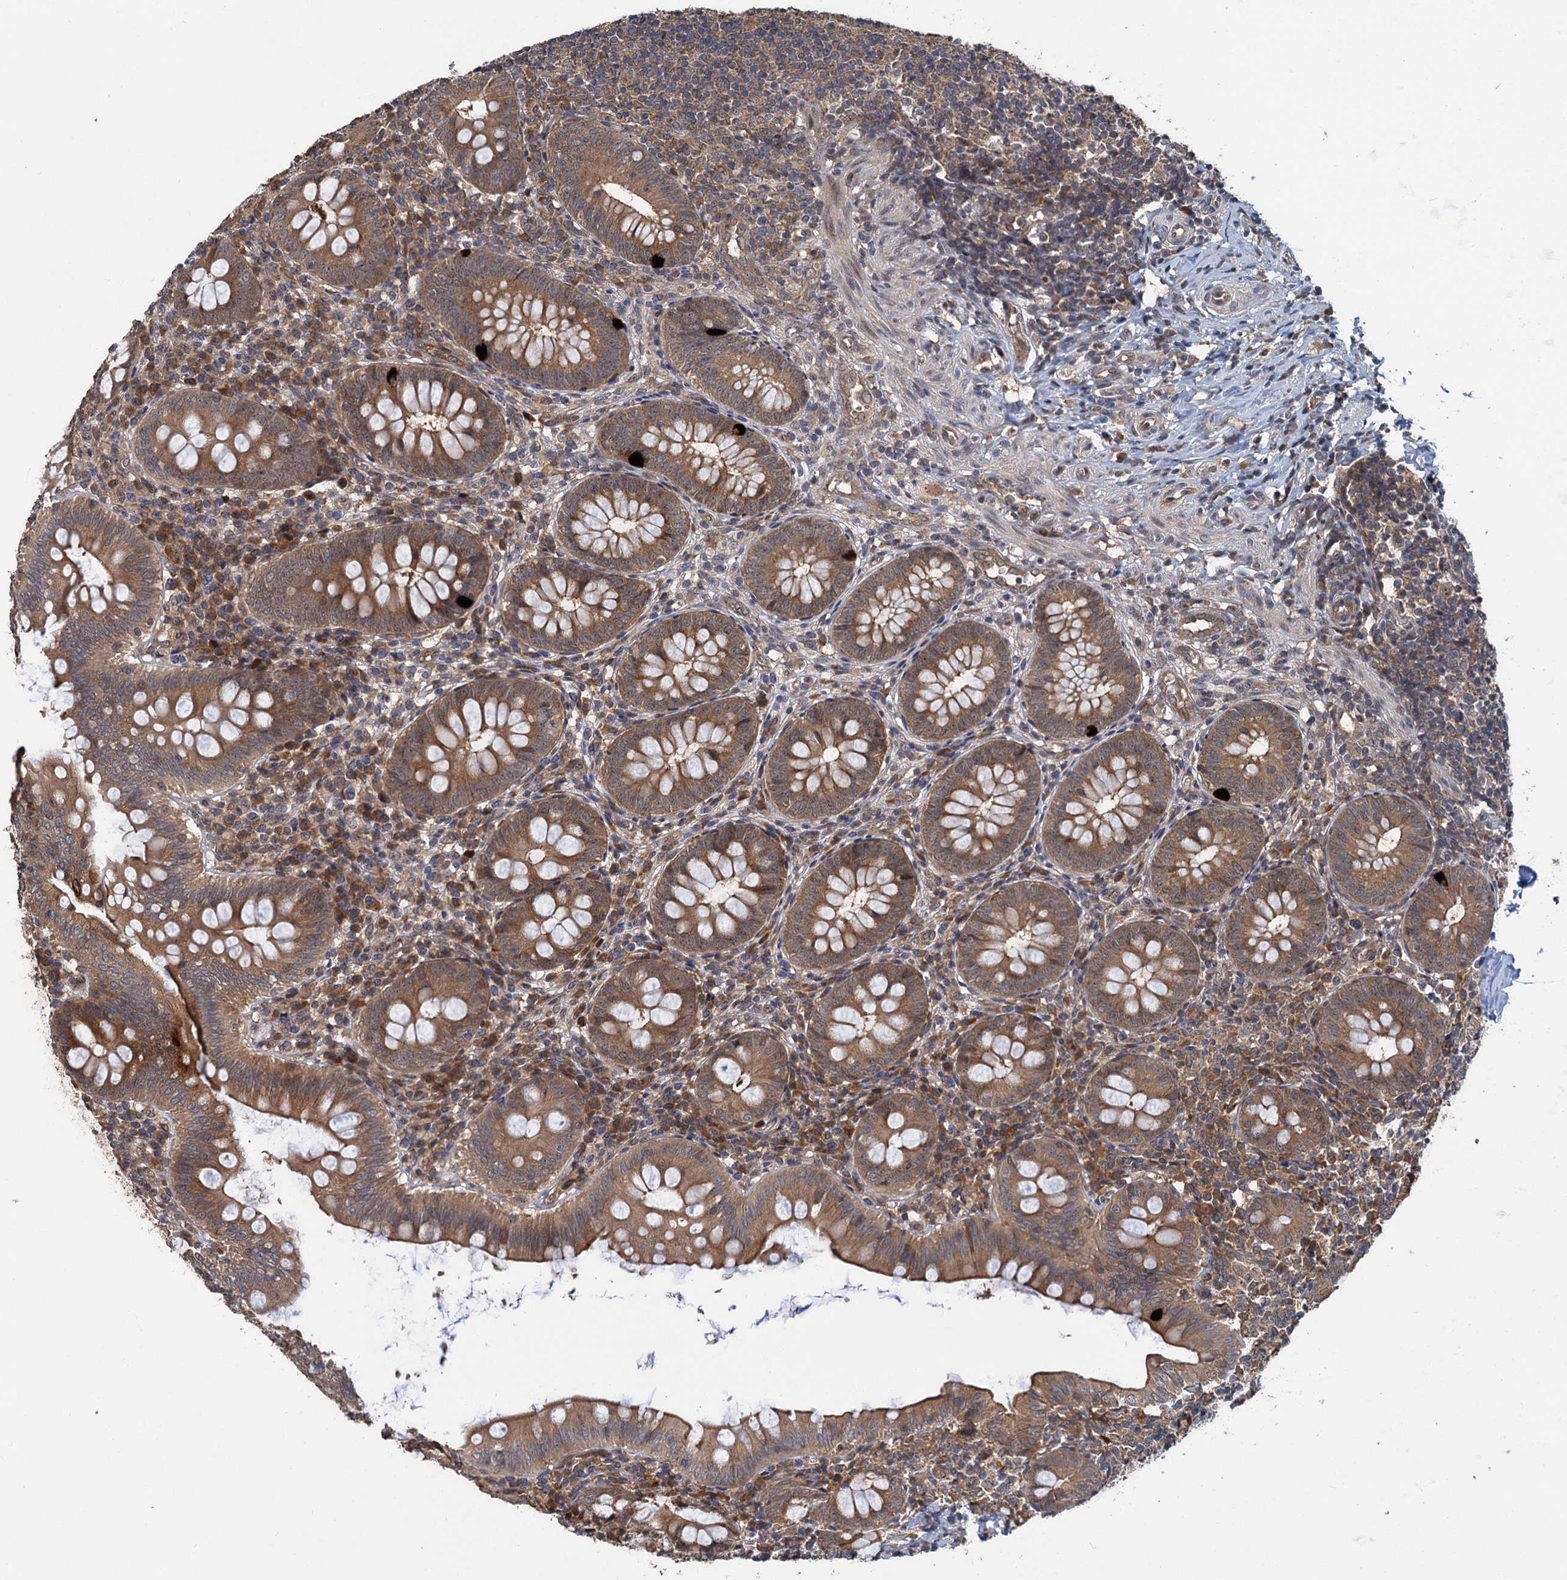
{"staining": {"intensity": "strong", "quantity": ">75%", "location": "cytoplasmic/membranous"}, "tissue": "appendix", "cell_type": "Glandular cells", "image_type": "normal", "snomed": [{"axis": "morphology", "description": "Normal tissue, NOS"}, {"axis": "topography", "description": "Appendix"}], "caption": "Strong cytoplasmic/membranous positivity is present in about >75% of glandular cells in normal appendix.", "gene": "KANSL2", "patient": {"sex": "male", "age": 14}}